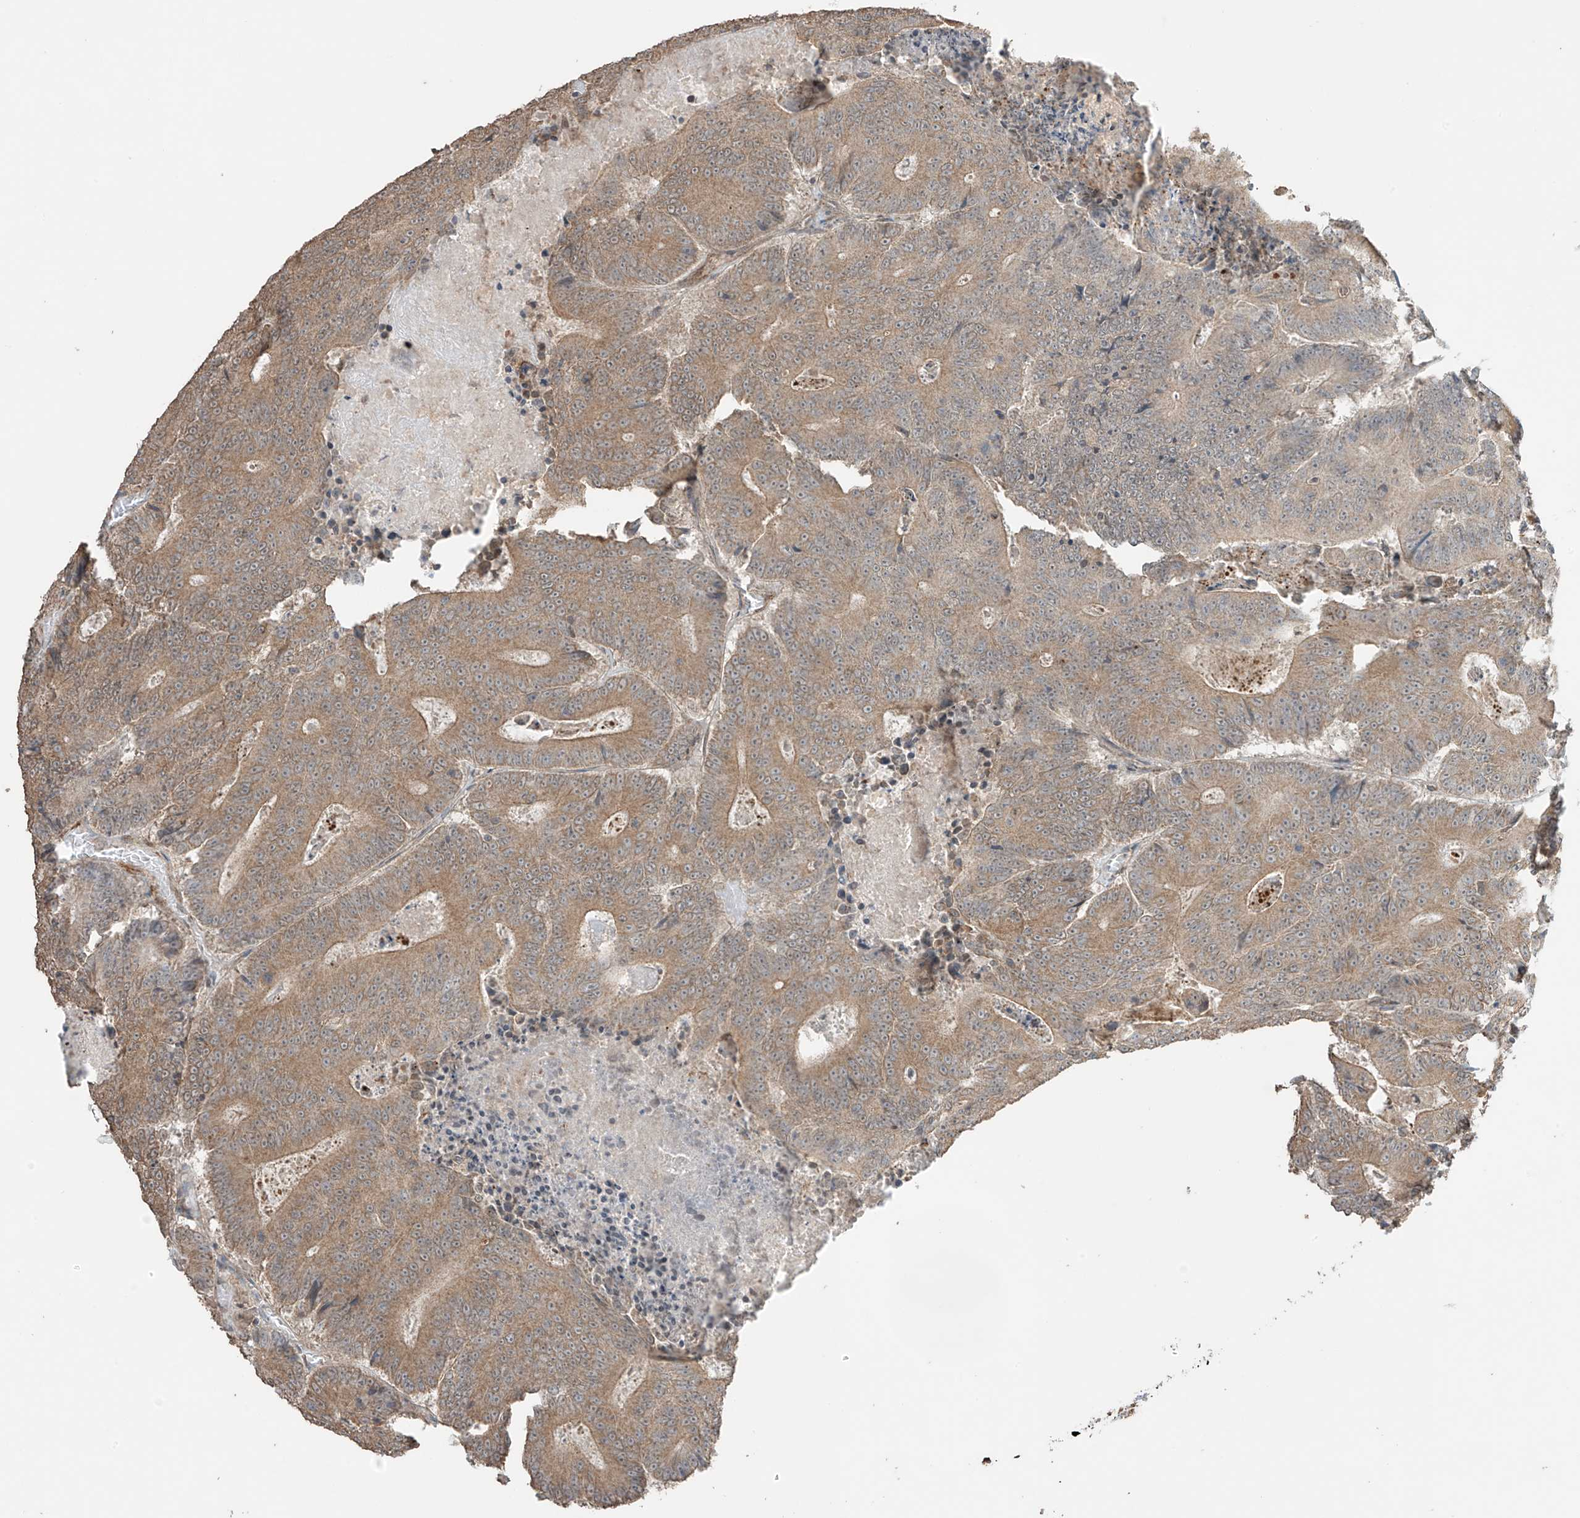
{"staining": {"intensity": "moderate", "quantity": ">75%", "location": "cytoplasmic/membranous"}, "tissue": "colorectal cancer", "cell_type": "Tumor cells", "image_type": "cancer", "snomed": [{"axis": "morphology", "description": "Adenocarcinoma, NOS"}, {"axis": "topography", "description": "Colon"}], "caption": "The histopathology image demonstrates staining of colorectal cancer, revealing moderate cytoplasmic/membranous protein expression (brown color) within tumor cells. (Stains: DAB in brown, nuclei in blue, Microscopy: brightfield microscopy at high magnification).", "gene": "TTLL5", "patient": {"sex": "male", "age": 83}}